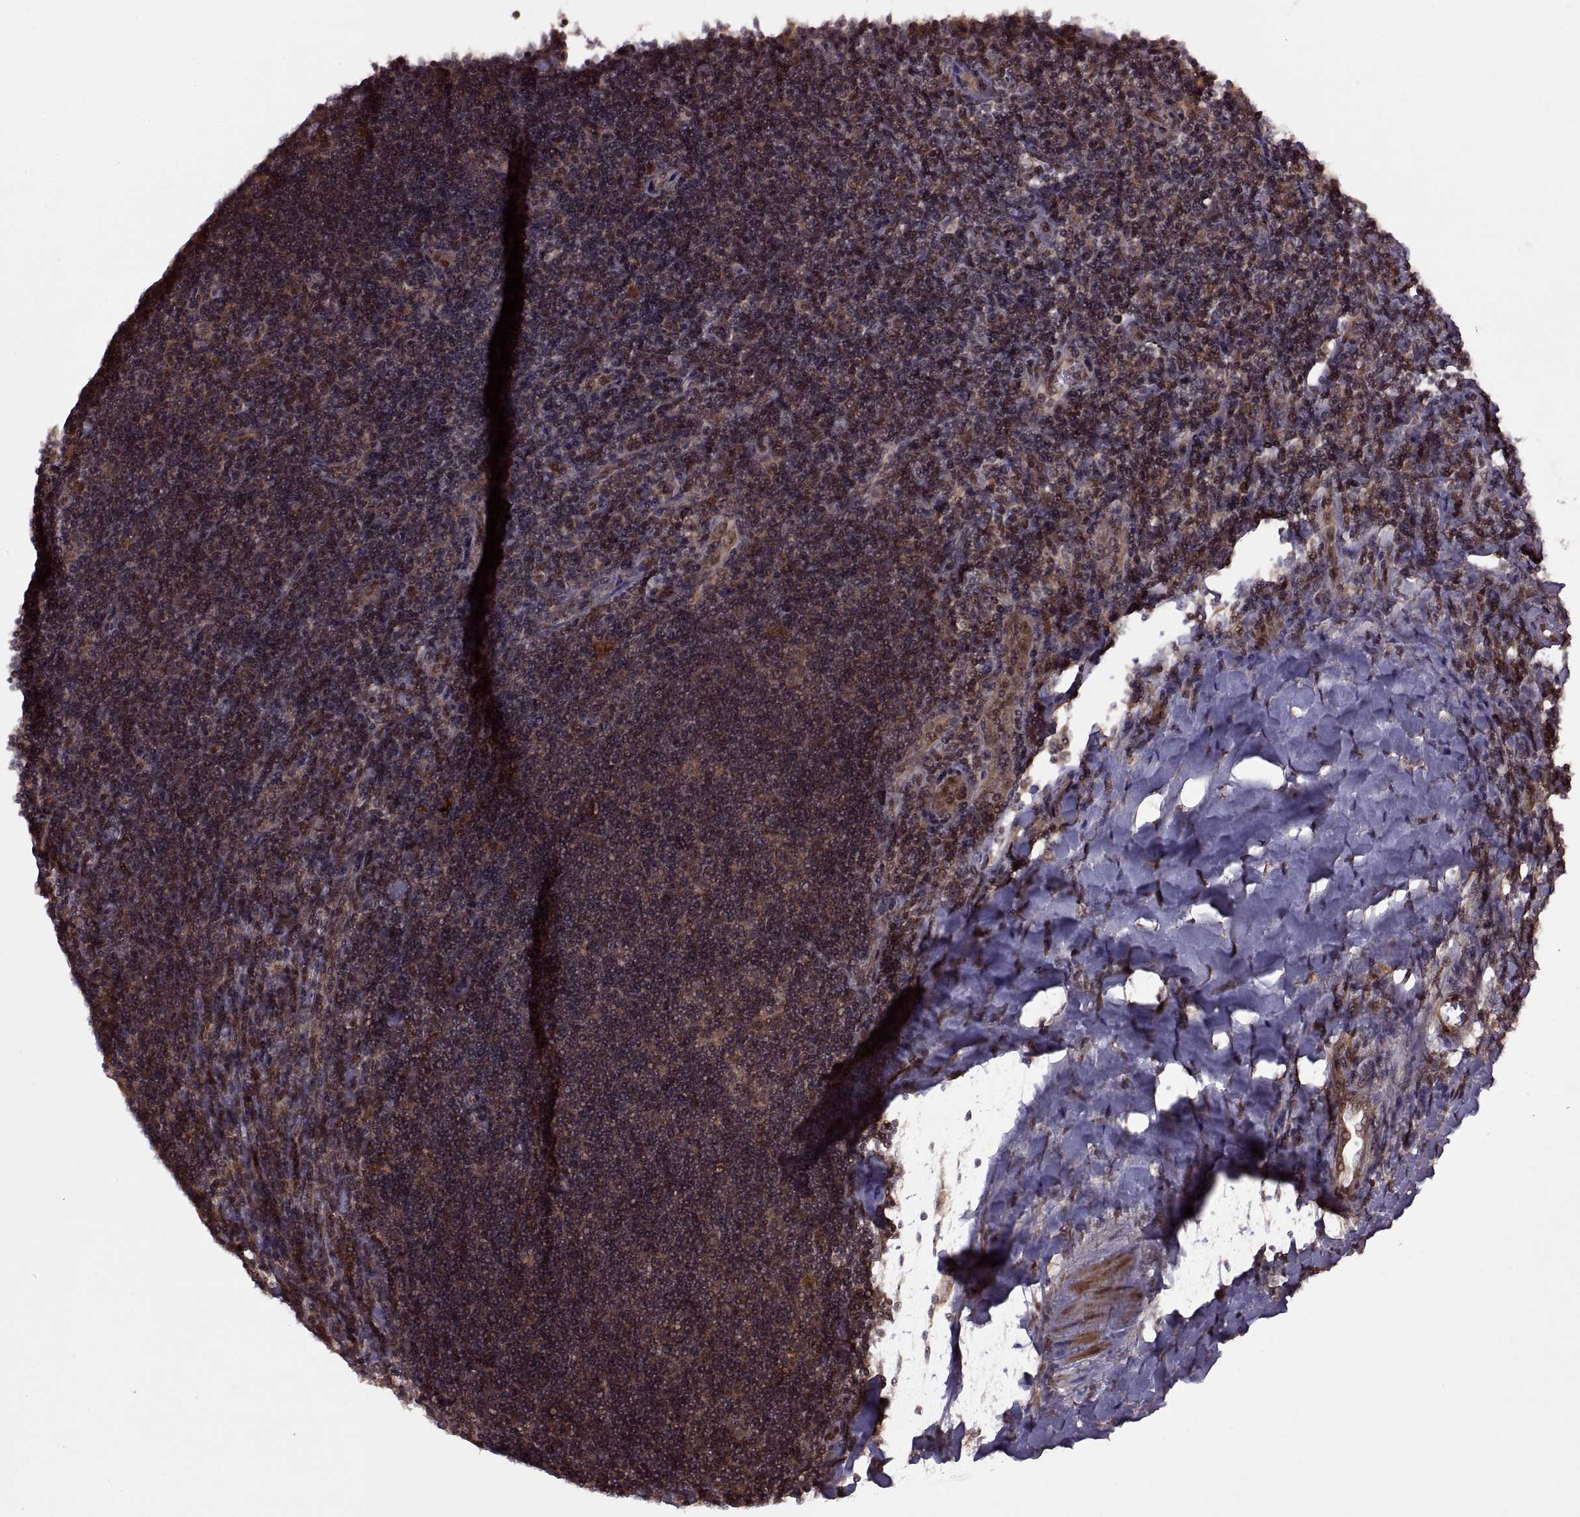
{"staining": {"intensity": "weak", "quantity": ">75%", "location": "cytoplasmic/membranous"}, "tissue": "lymphoma", "cell_type": "Tumor cells", "image_type": "cancer", "snomed": [{"axis": "morphology", "description": "Hodgkin's disease, NOS"}, {"axis": "topography", "description": "Lymph node"}], "caption": "This image demonstrates immunohistochemistry staining of Hodgkin's disease, with low weak cytoplasmic/membranous expression in approximately >75% of tumor cells.", "gene": "PTOV1", "patient": {"sex": "male", "age": 40}}